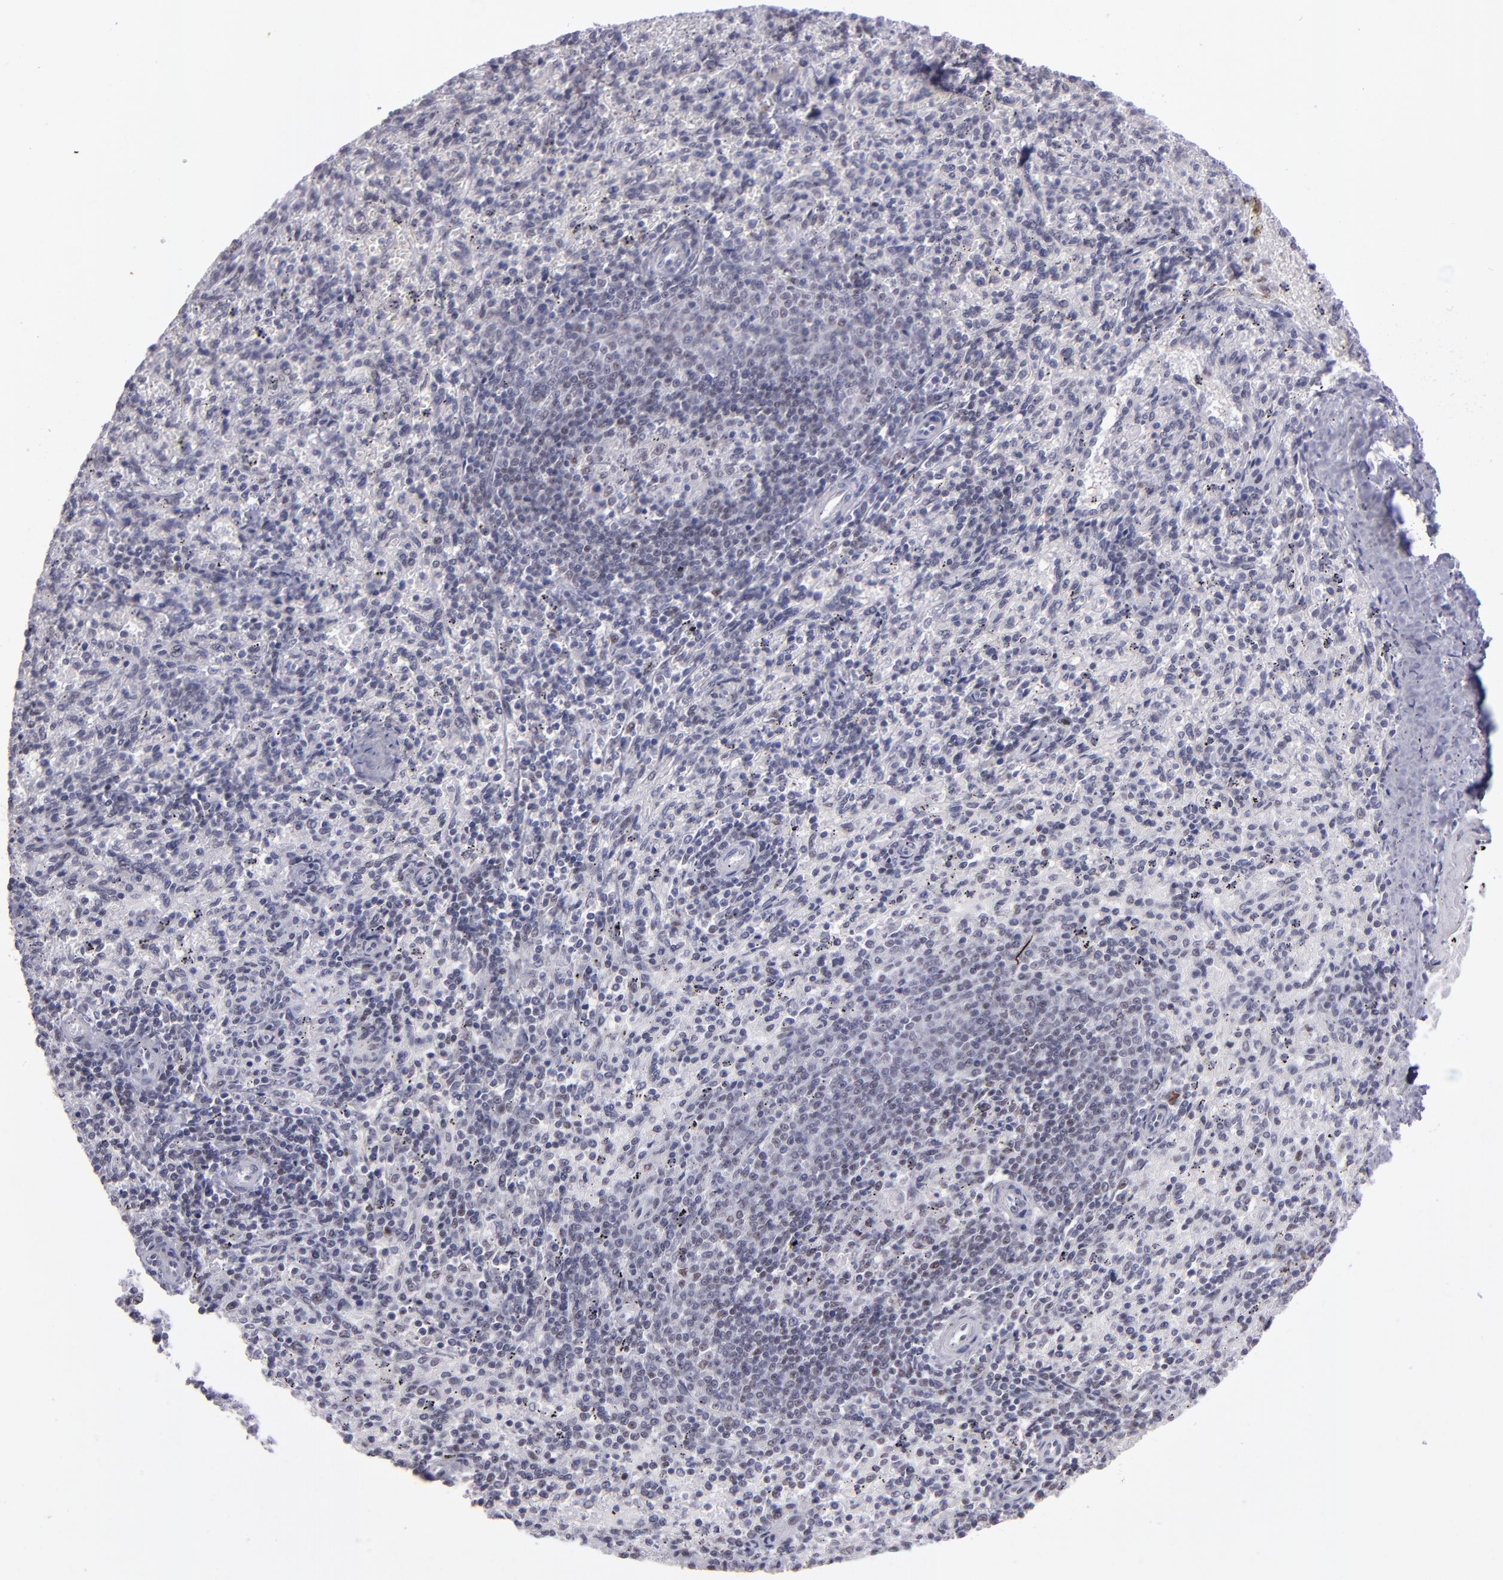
{"staining": {"intensity": "weak", "quantity": "<25%", "location": "nuclear"}, "tissue": "spleen", "cell_type": "Cells in red pulp", "image_type": "normal", "snomed": [{"axis": "morphology", "description": "Normal tissue, NOS"}, {"axis": "topography", "description": "Spleen"}], "caption": "Human spleen stained for a protein using immunohistochemistry displays no staining in cells in red pulp.", "gene": "OTUB2", "patient": {"sex": "female", "age": 10}}